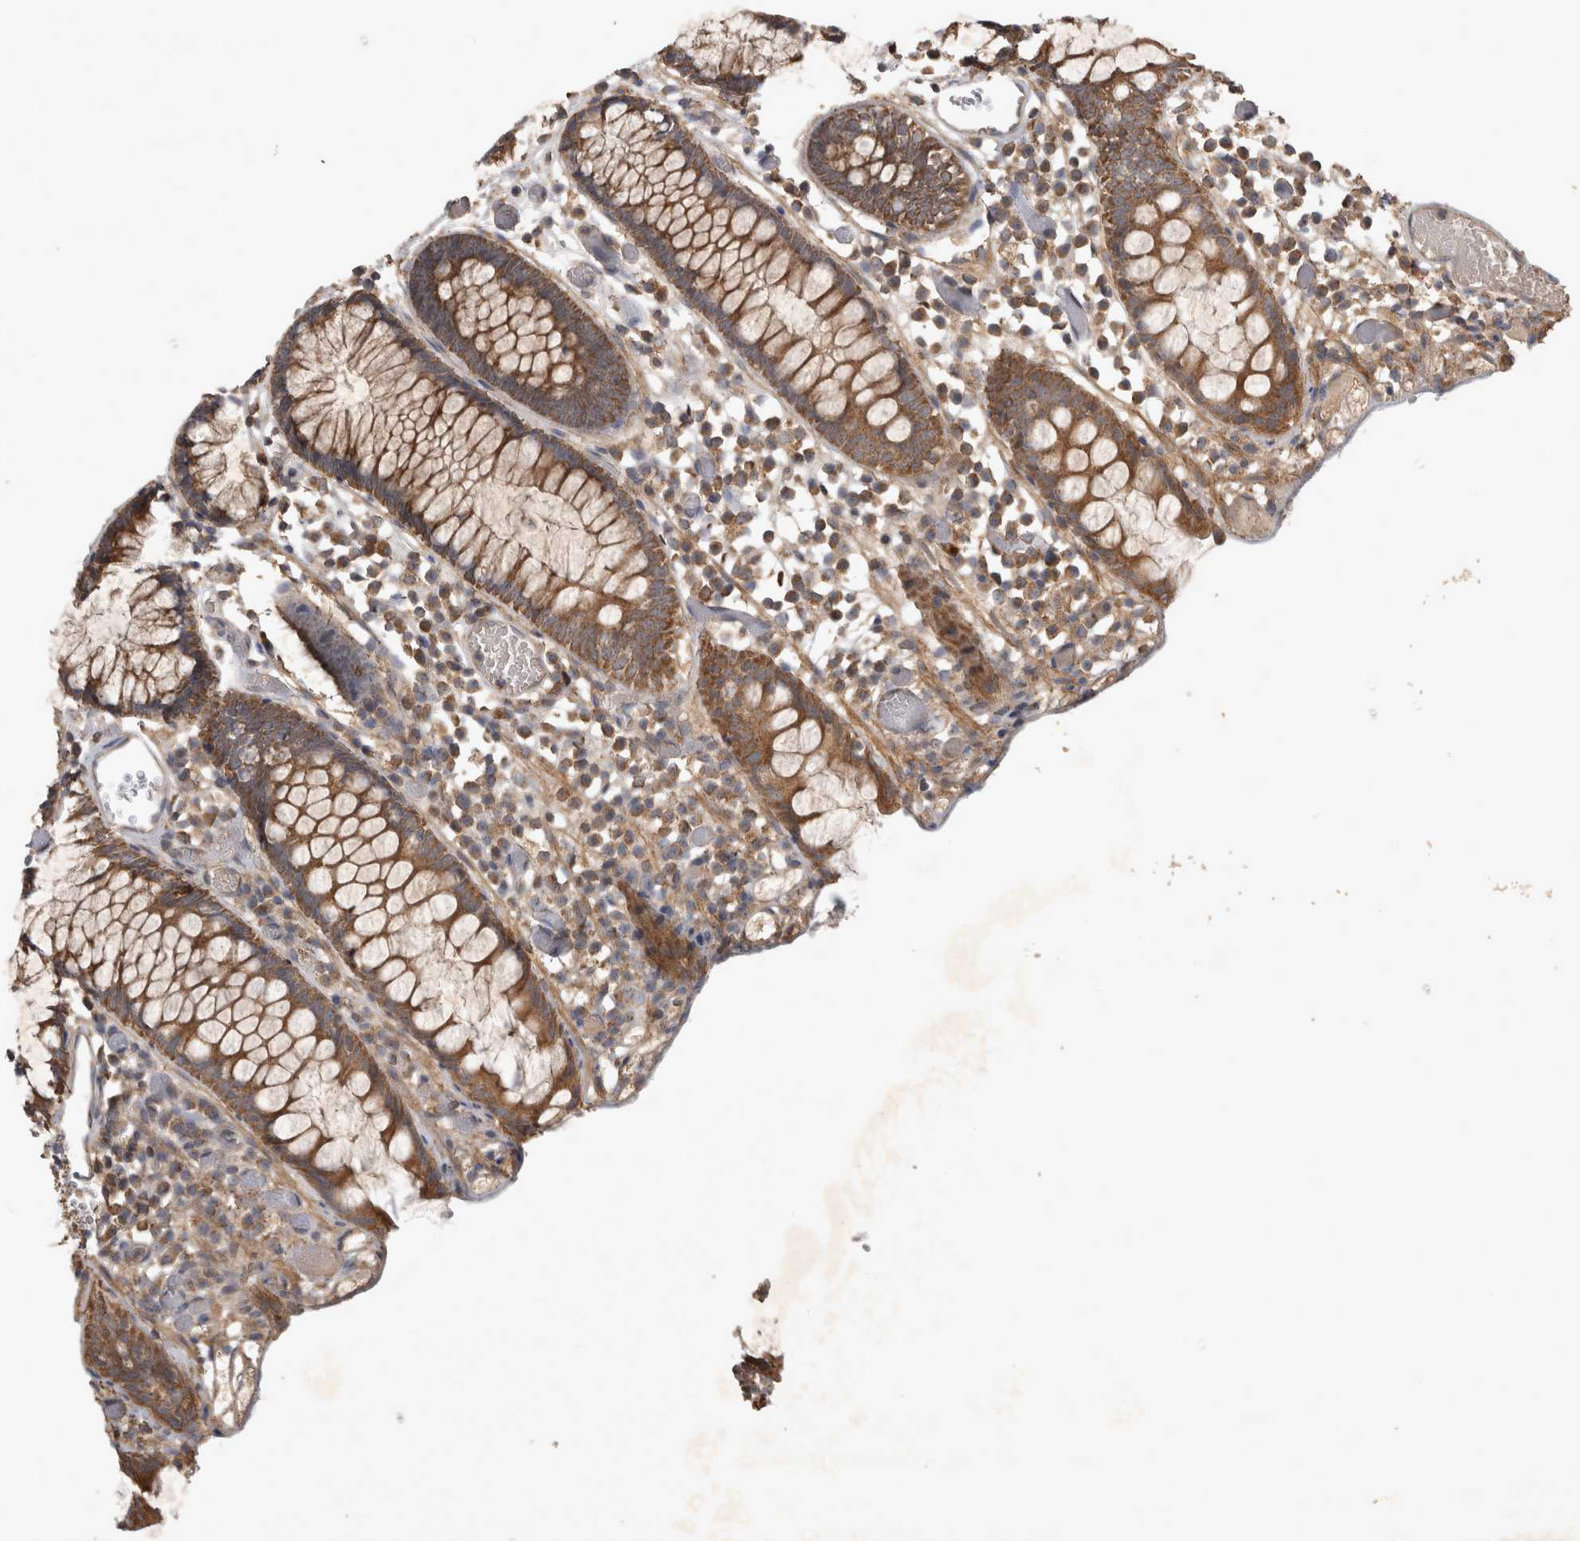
{"staining": {"intensity": "moderate", "quantity": ">75%", "location": "cytoplasmic/membranous"}, "tissue": "colon", "cell_type": "Endothelial cells", "image_type": "normal", "snomed": [{"axis": "morphology", "description": "Normal tissue, NOS"}, {"axis": "topography", "description": "Colon"}], "caption": "Immunohistochemistry (IHC) of normal human colon exhibits medium levels of moderate cytoplasmic/membranous positivity in about >75% of endothelial cells.", "gene": "TRMT61B", "patient": {"sex": "male", "age": 14}}